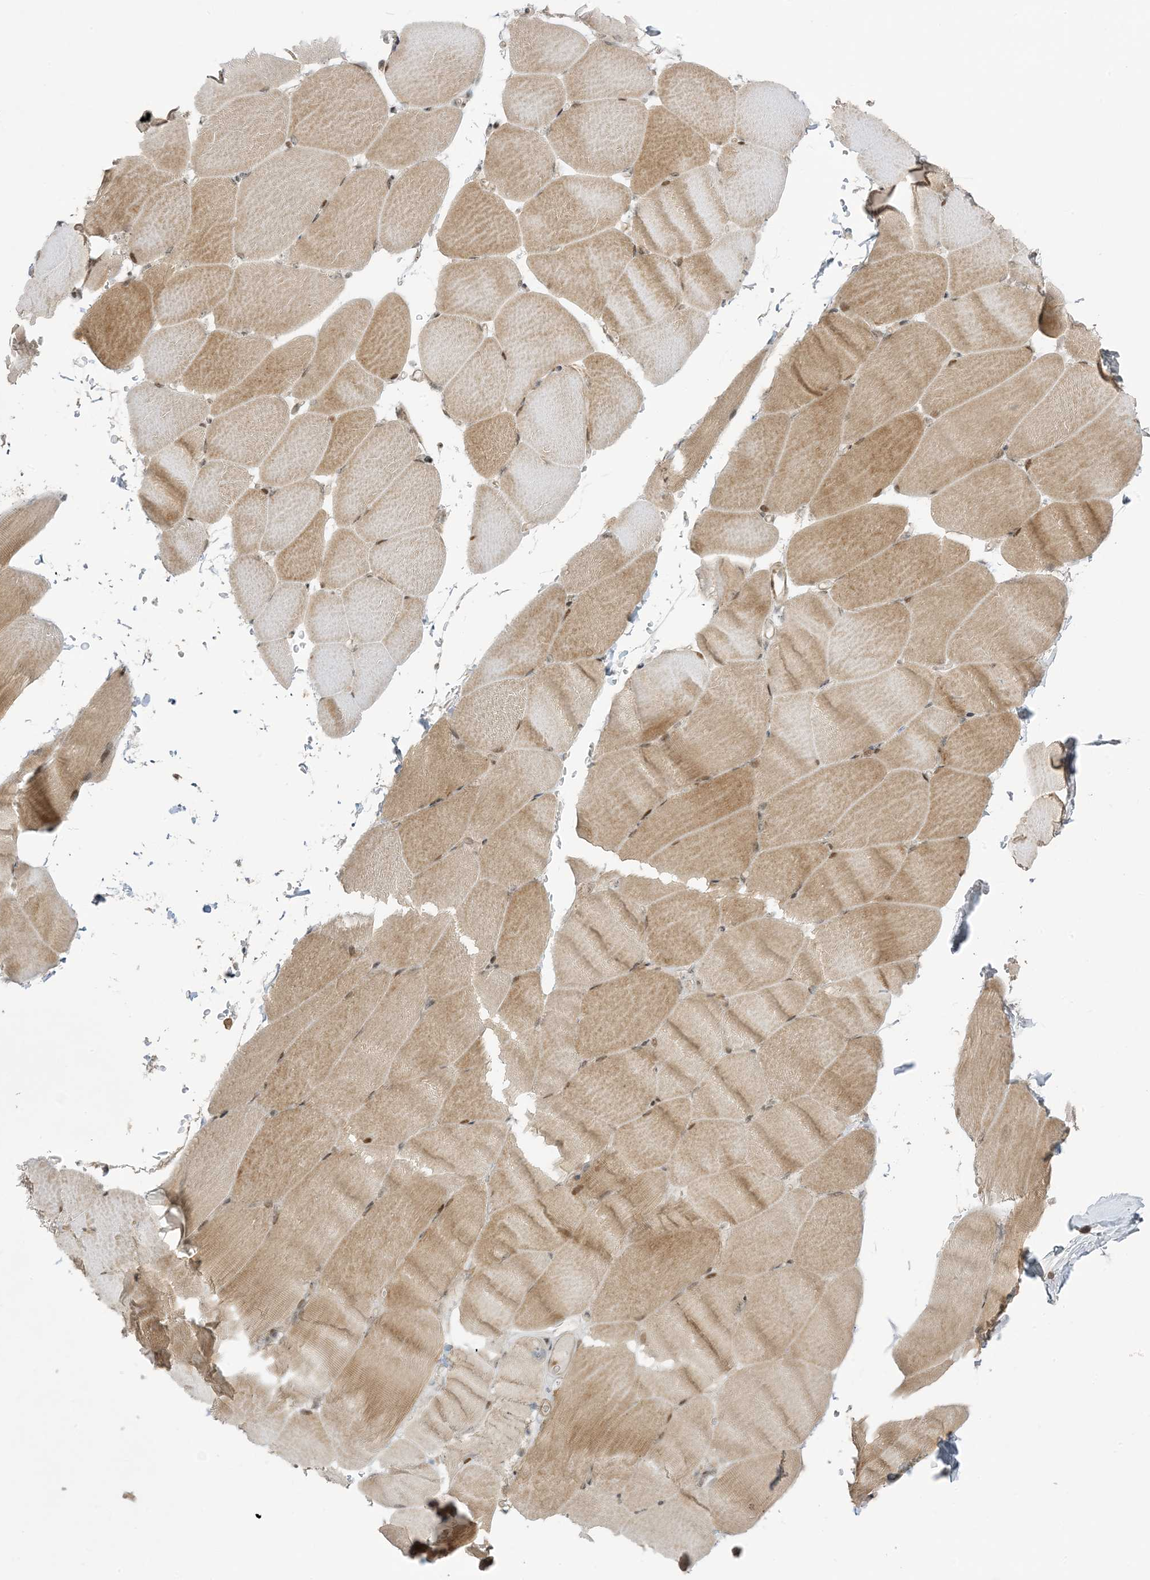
{"staining": {"intensity": "weak", "quantity": ">75%", "location": "cytoplasmic/membranous,nuclear"}, "tissue": "skeletal muscle", "cell_type": "Myocytes", "image_type": "normal", "snomed": [{"axis": "morphology", "description": "Normal tissue, NOS"}, {"axis": "topography", "description": "Skeletal muscle"}, {"axis": "topography", "description": "Parathyroid gland"}], "caption": "DAB (3,3'-diaminobenzidine) immunohistochemical staining of benign skeletal muscle displays weak cytoplasmic/membranous,nuclear protein staining in about >75% of myocytes.", "gene": "PHLDB2", "patient": {"sex": "female", "age": 37}}